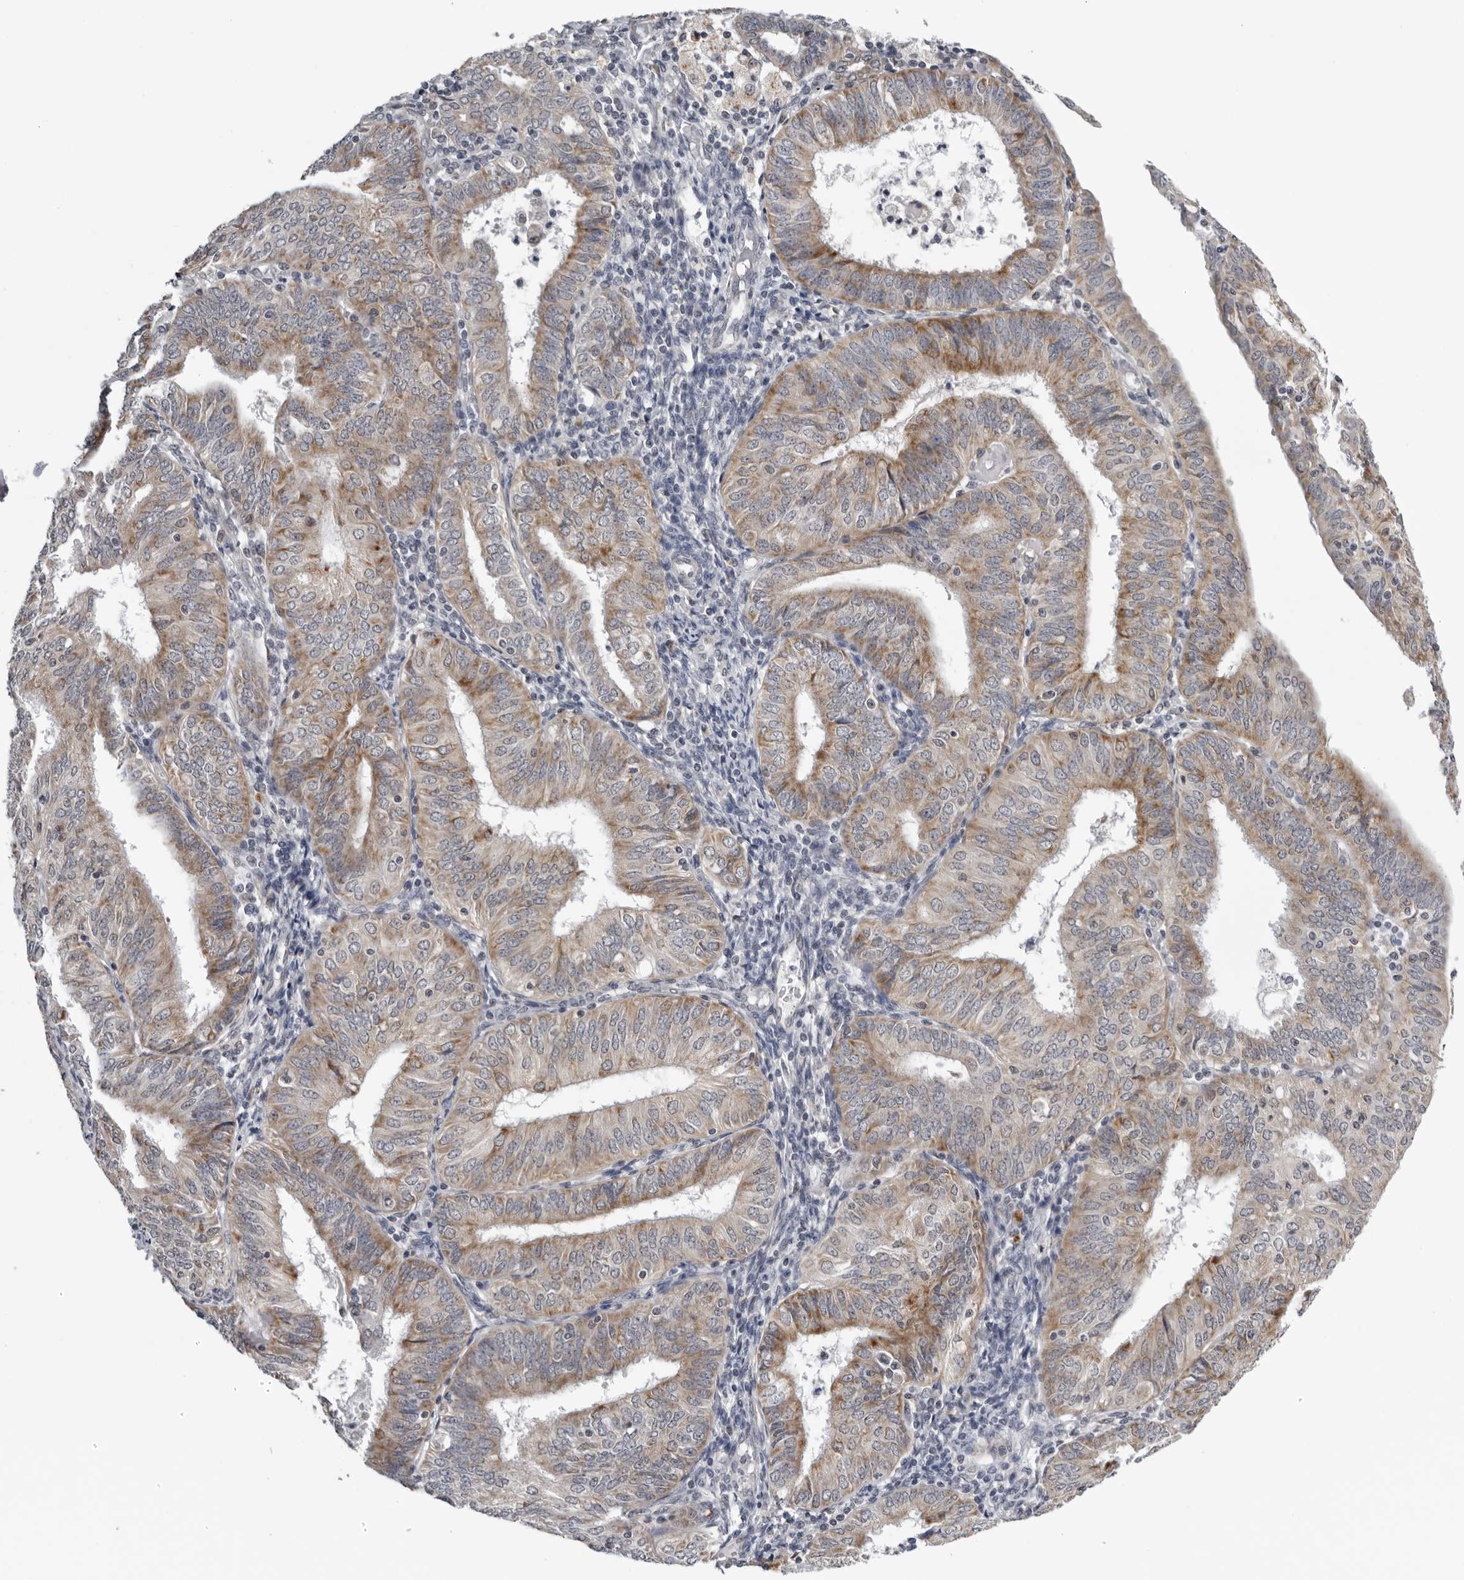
{"staining": {"intensity": "moderate", "quantity": "25%-75%", "location": "cytoplasmic/membranous"}, "tissue": "endometrial cancer", "cell_type": "Tumor cells", "image_type": "cancer", "snomed": [{"axis": "morphology", "description": "Adenocarcinoma, NOS"}, {"axis": "topography", "description": "Endometrium"}], "caption": "Tumor cells display medium levels of moderate cytoplasmic/membranous positivity in about 25%-75% of cells in human endometrial cancer (adenocarcinoma). (IHC, brightfield microscopy, high magnification).", "gene": "CPT2", "patient": {"sex": "female", "age": 58}}